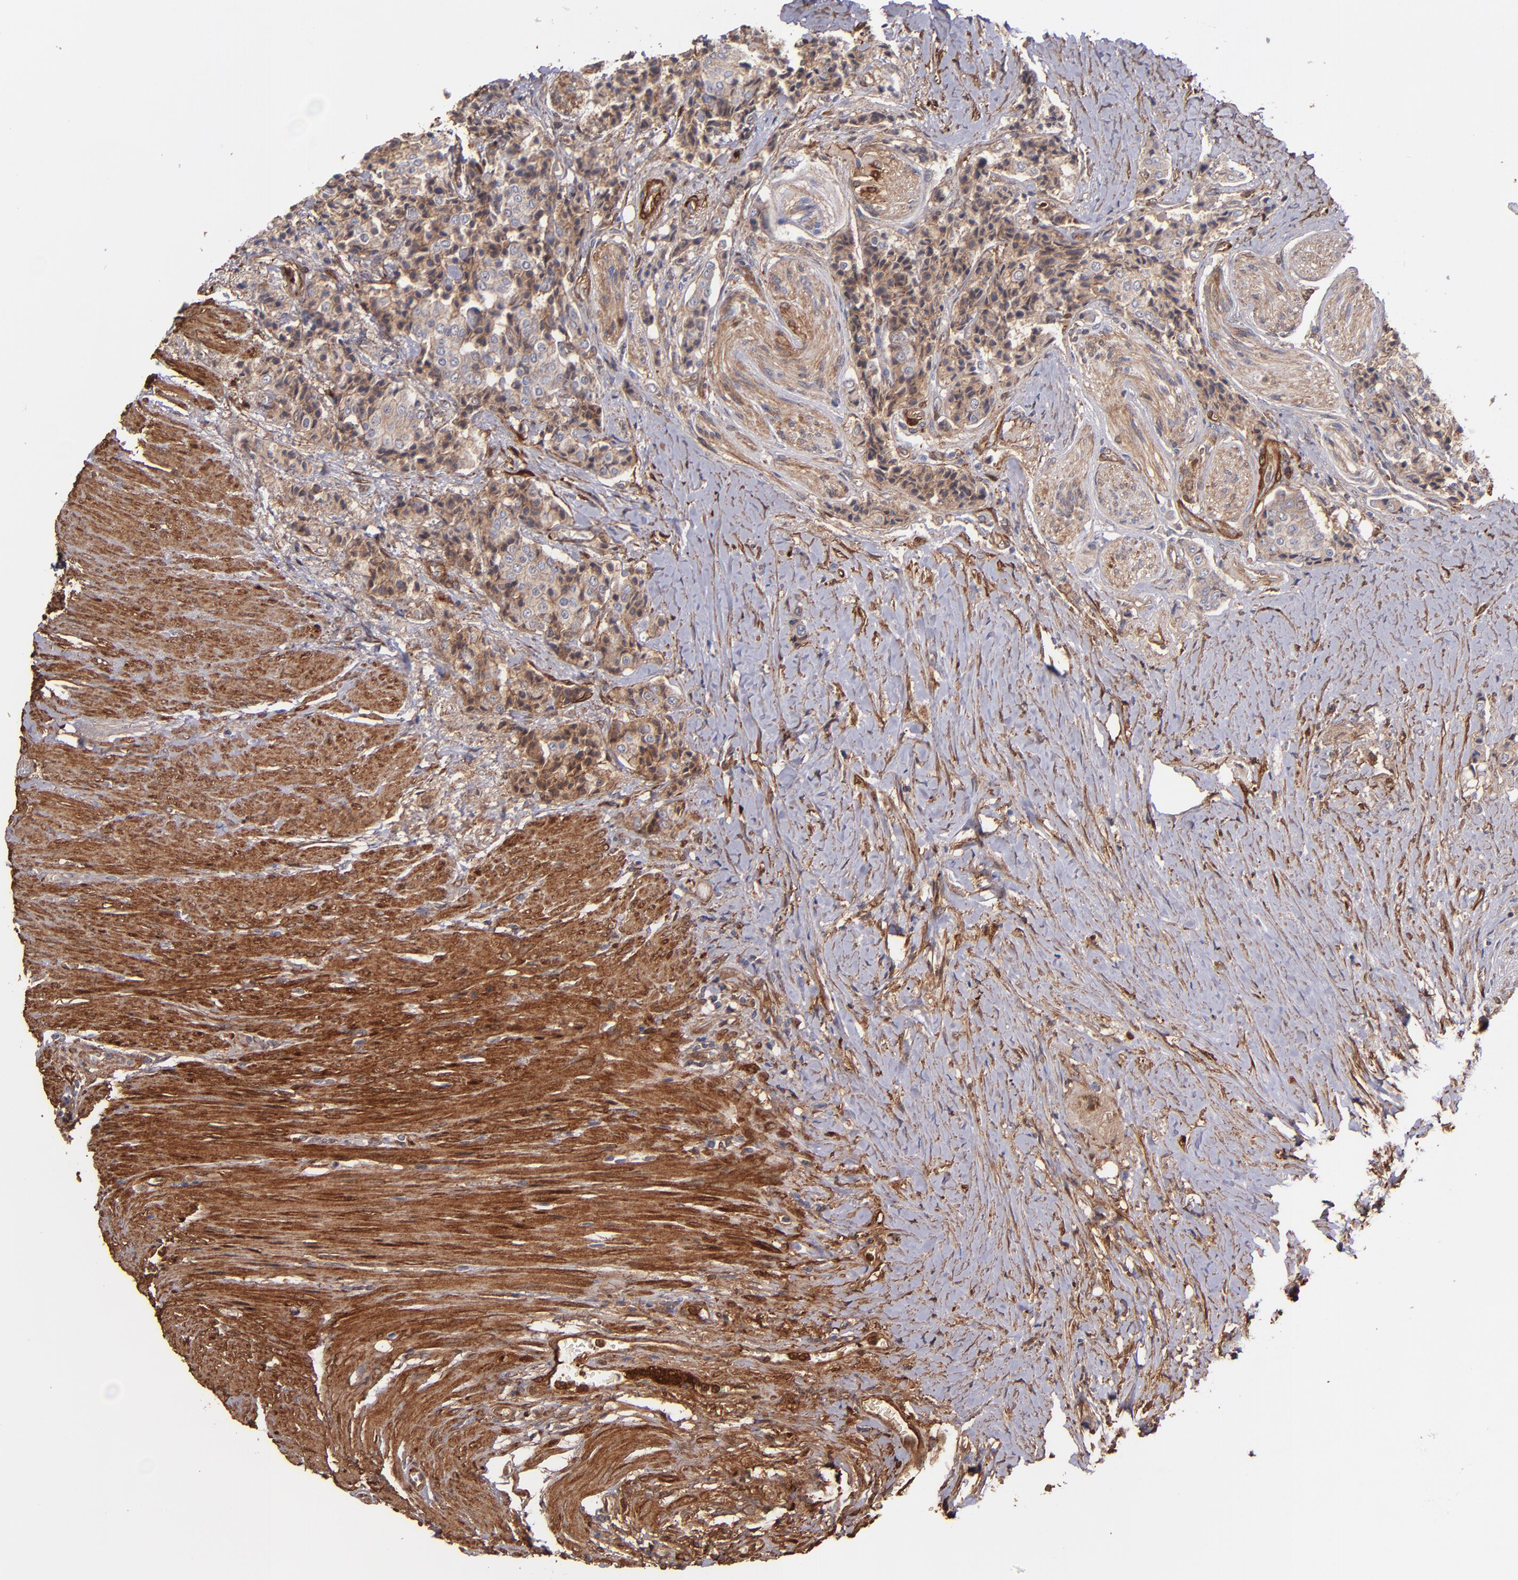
{"staining": {"intensity": "moderate", "quantity": ">75%", "location": "cytoplasmic/membranous"}, "tissue": "carcinoid", "cell_type": "Tumor cells", "image_type": "cancer", "snomed": [{"axis": "morphology", "description": "Carcinoid, malignant, NOS"}, {"axis": "topography", "description": "Colon"}], "caption": "Human carcinoid (malignant) stained with a brown dye reveals moderate cytoplasmic/membranous positive expression in approximately >75% of tumor cells.", "gene": "VCL", "patient": {"sex": "female", "age": 61}}